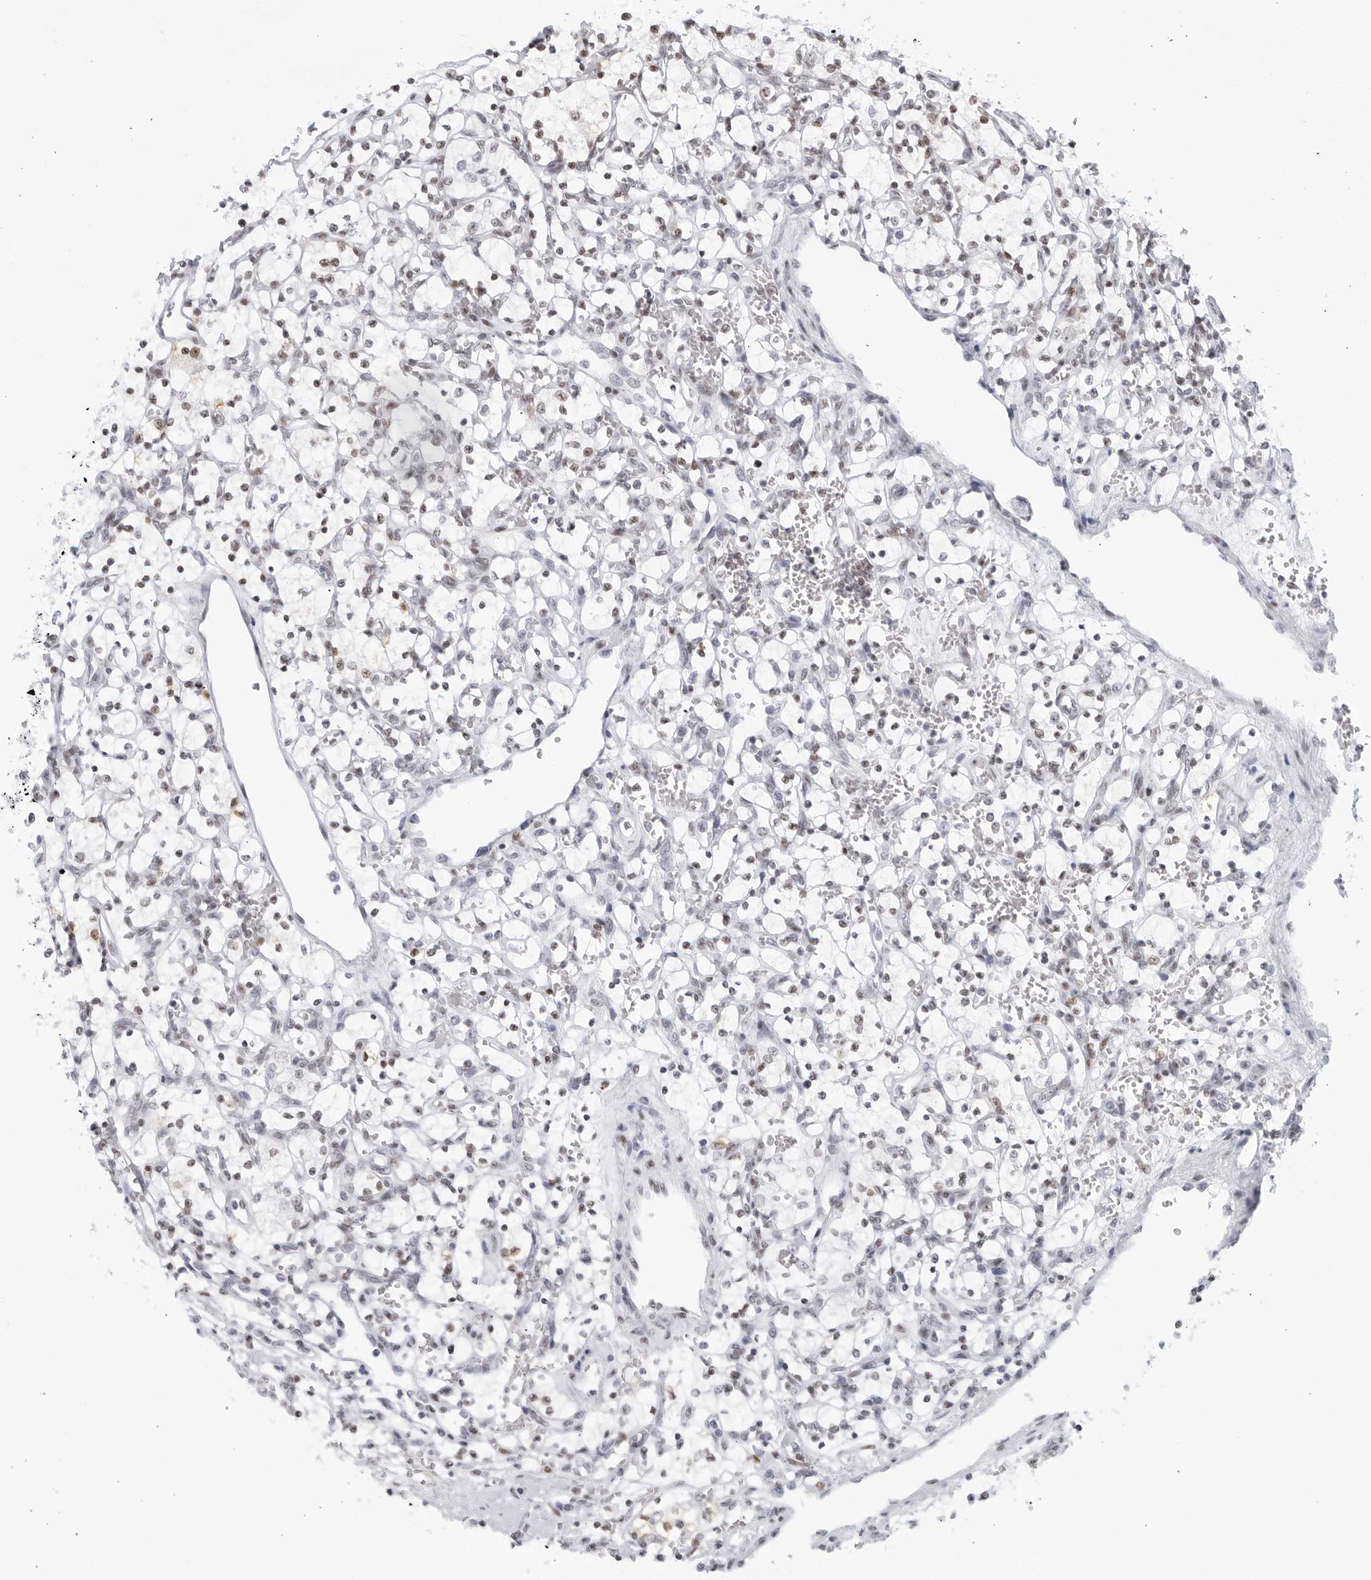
{"staining": {"intensity": "weak", "quantity": "25%-75%", "location": "nuclear"}, "tissue": "renal cancer", "cell_type": "Tumor cells", "image_type": "cancer", "snomed": [{"axis": "morphology", "description": "Adenocarcinoma, NOS"}, {"axis": "topography", "description": "Kidney"}], "caption": "Immunohistochemical staining of human renal adenocarcinoma demonstrates low levels of weak nuclear protein staining in about 25%-75% of tumor cells.", "gene": "HP1BP3", "patient": {"sex": "female", "age": 69}}